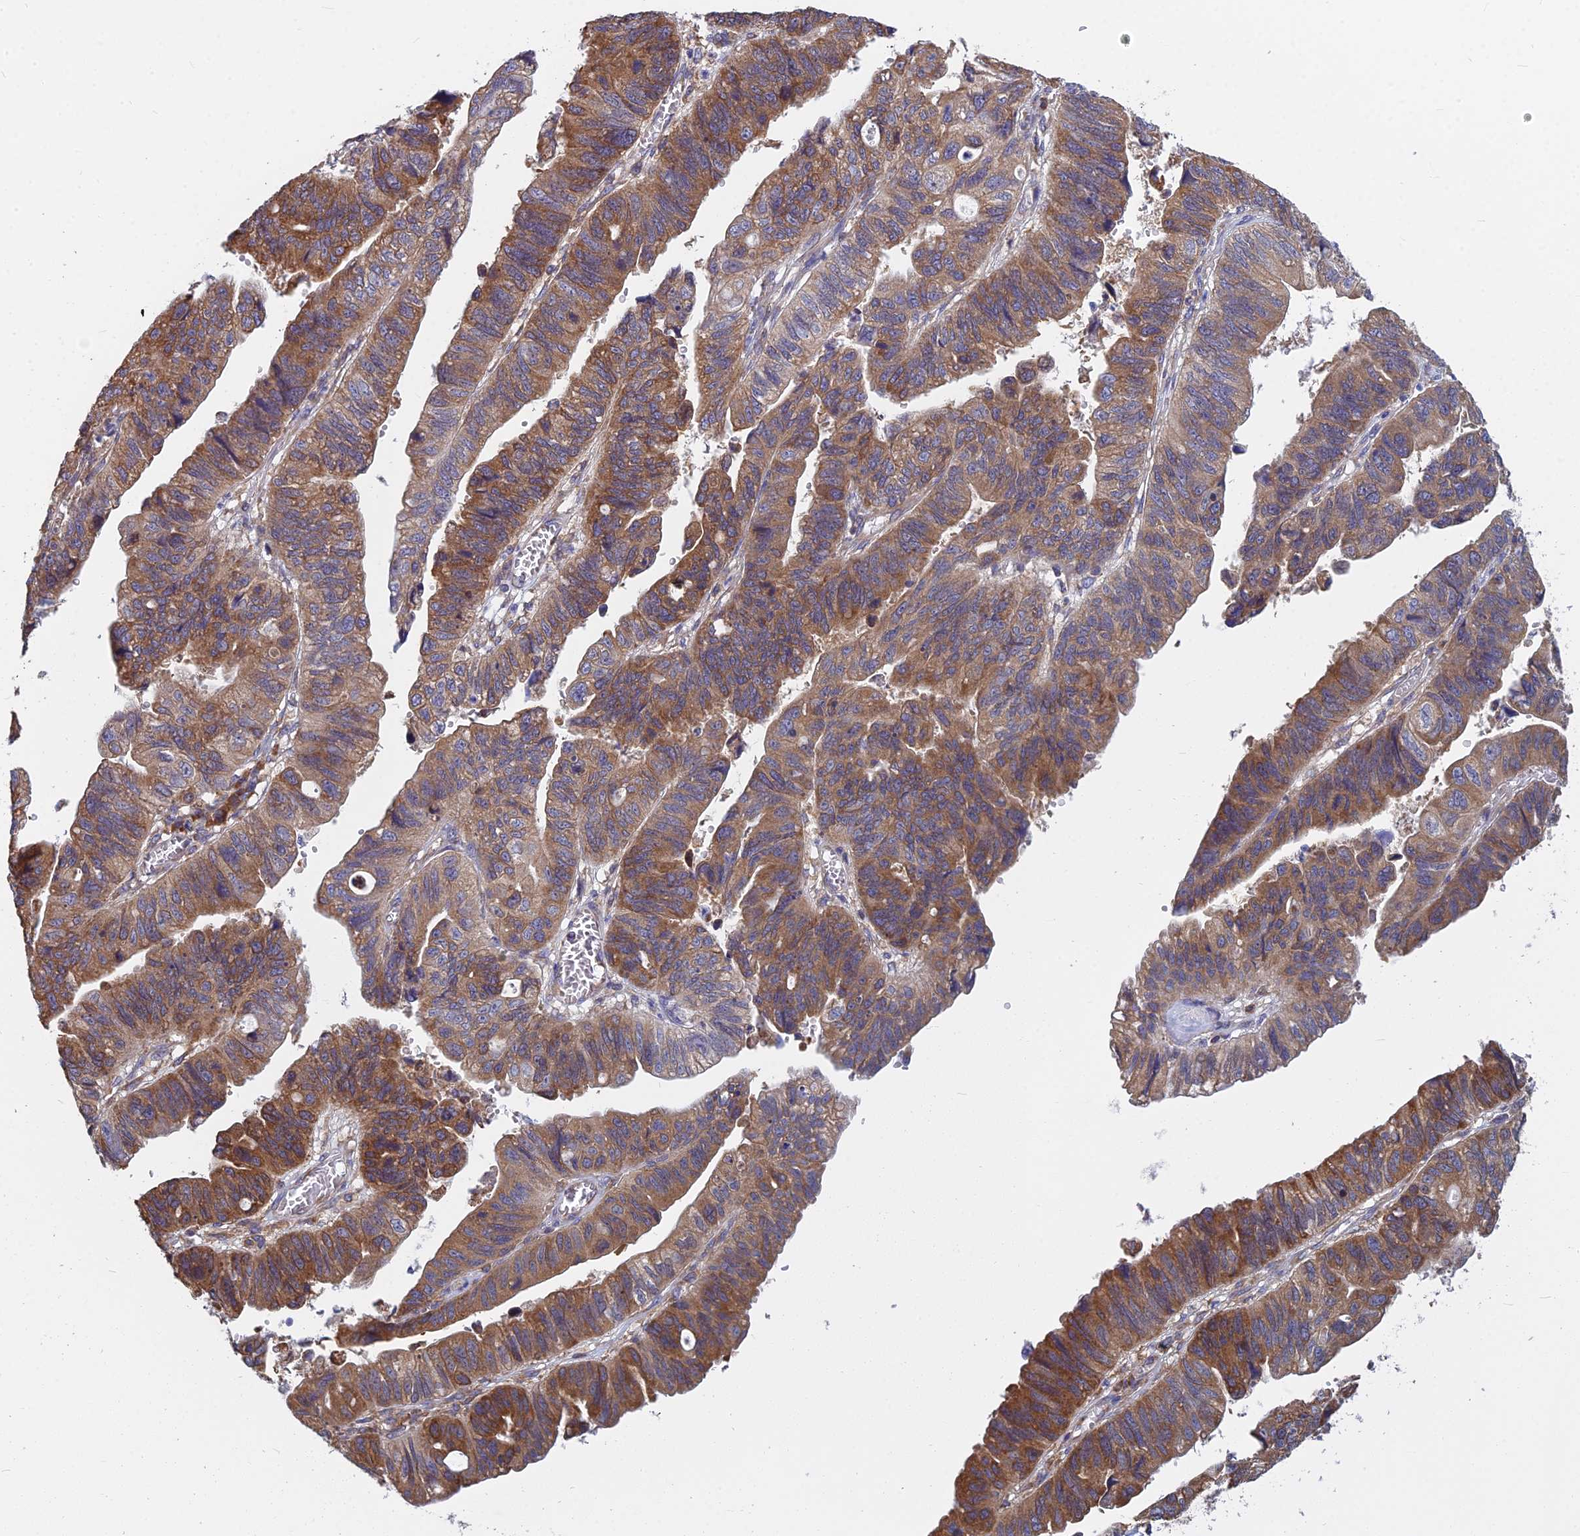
{"staining": {"intensity": "moderate", "quantity": ">75%", "location": "cytoplasmic/membranous"}, "tissue": "stomach cancer", "cell_type": "Tumor cells", "image_type": "cancer", "snomed": [{"axis": "morphology", "description": "Adenocarcinoma, NOS"}, {"axis": "topography", "description": "Stomach"}], "caption": "Immunohistochemistry (DAB (3,3'-diaminobenzidine)) staining of stomach cancer demonstrates moderate cytoplasmic/membranous protein positivity in about >75% of tumor cells. (Stains: DAB in brown, nuclei in blue, Microscopy: brightfield microscopy at high magnification).", "gene": "KIAA1143", "patient": {"sex": "male", "age": 59}}